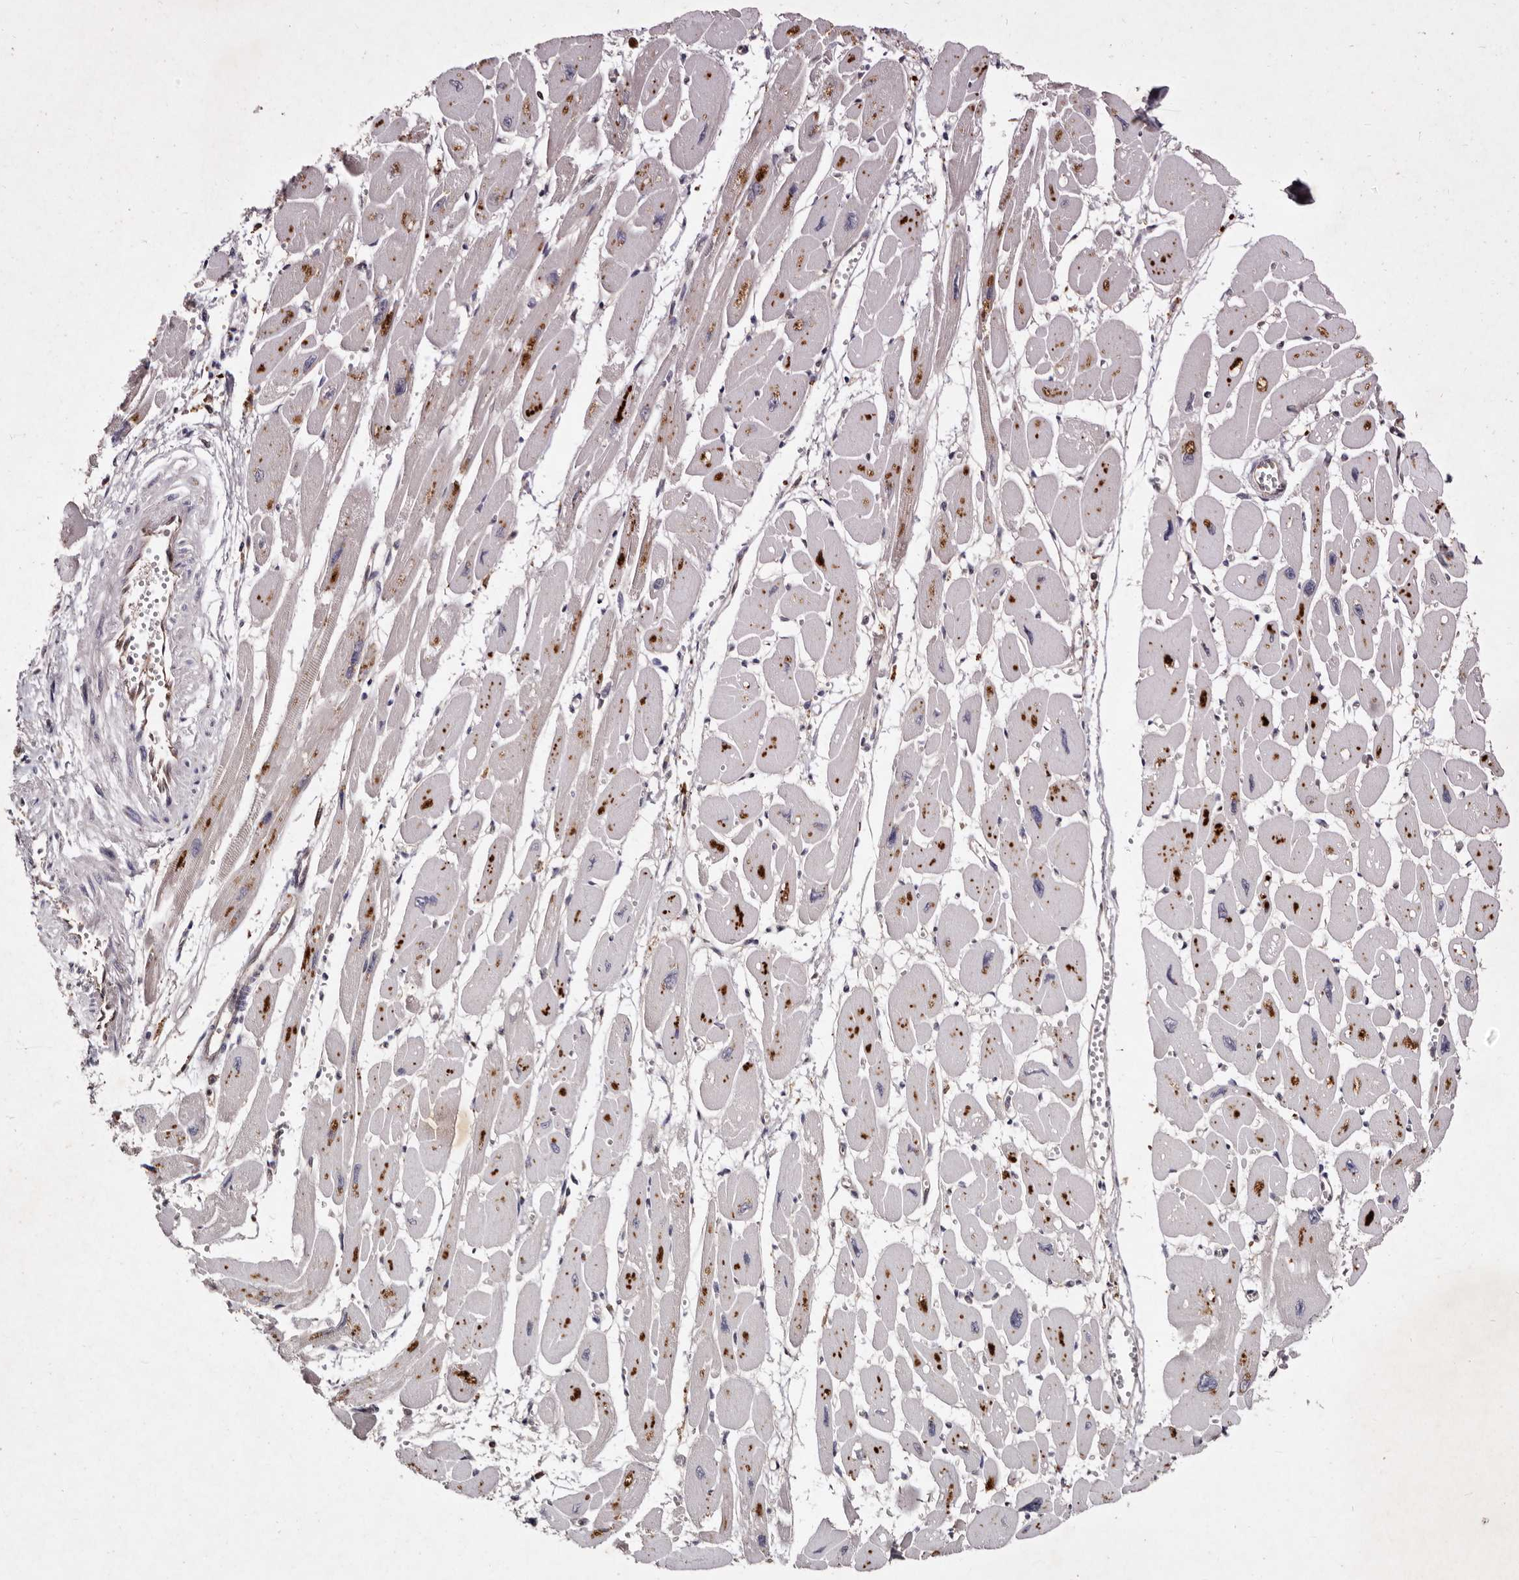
{"staining": {"intensity": "negative", "quantity": "none", "location": "none"}, "tissue": "heart muscle", "cell_type": "Cardiomyocytes", "image_type": "normal", "snomed": [{"axis": "morphology", "description": "Normal tissue, NOS"}, {"axis": "topography", "description": "Heart"}], "caption": "Cardiomyocytes show no significant staining in unremarkable heart muscle.", "gene": "GIMAP4", "patient": {"sex": "female", "age": 54}}